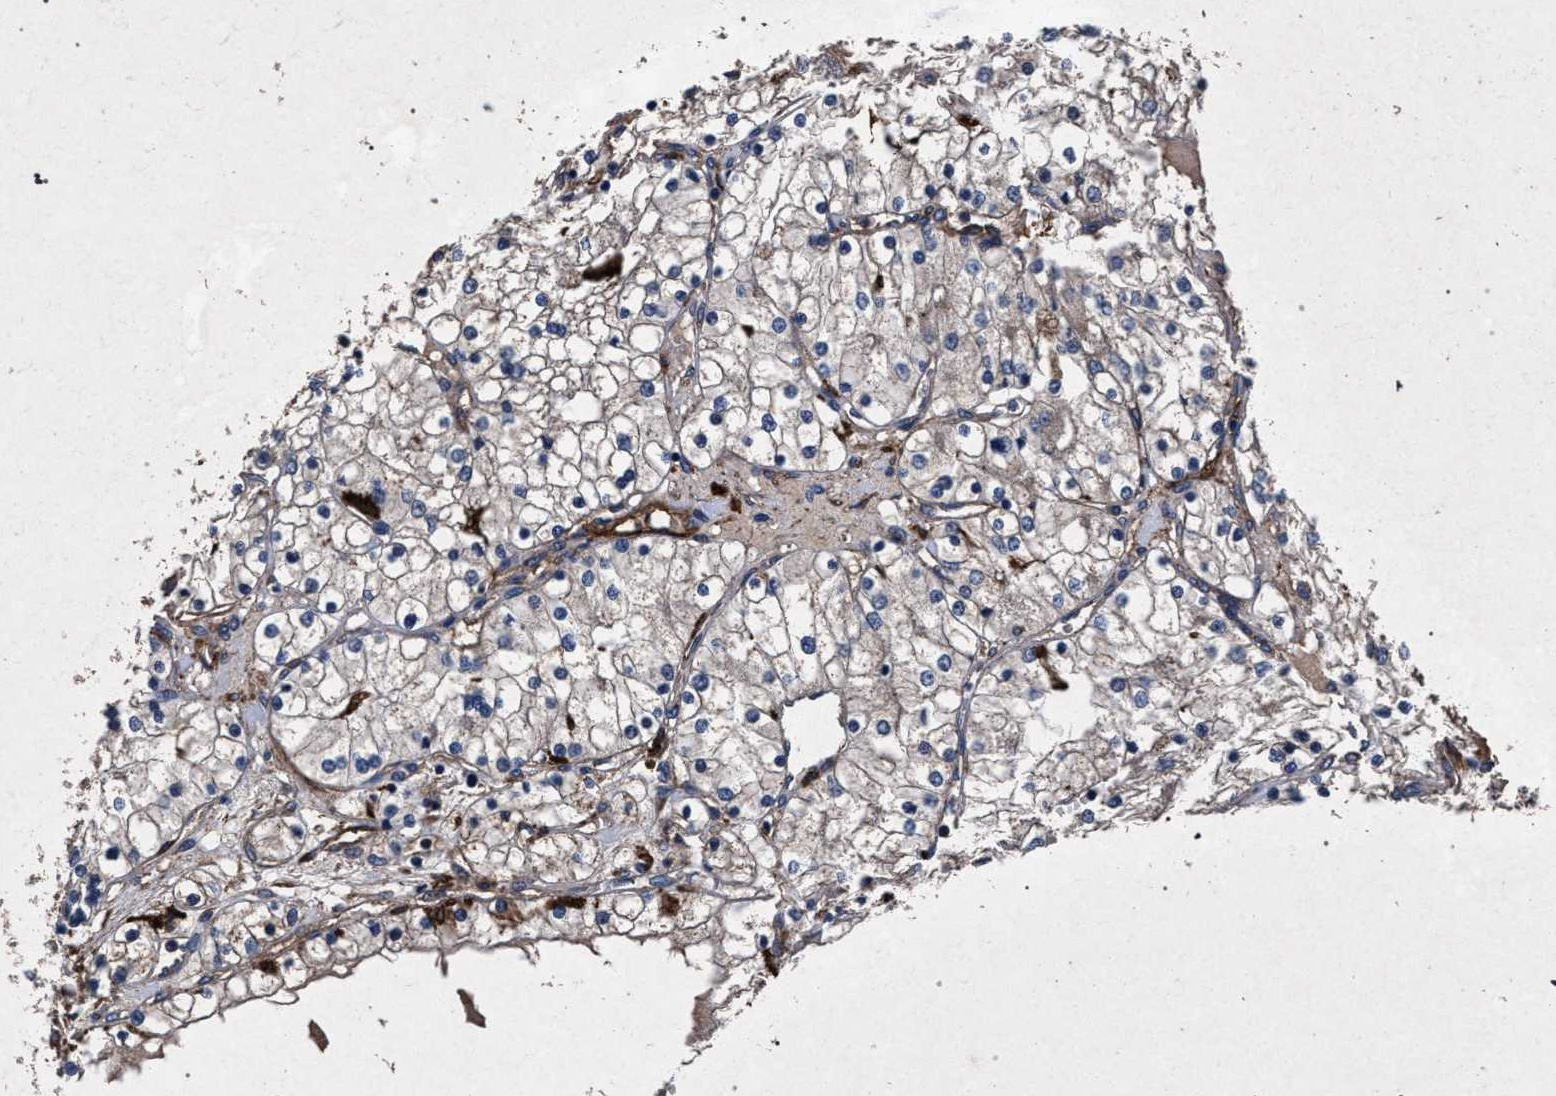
{"staining": {"intensity": "weak", "quantity": "25%-75%", "location": "cytoplasmic/membranous"}, "tissue": "renal cancer", "cell_type": "Tumor cells", "image_type": "cancer", "snomed": [{"axis": "morphology", "description": "Adenocarcinoma, NOS"}, {"axis": "topography", "description": "Kidney"}], "caption": "Renal cancer (adenocarcinoma) stained for a protein (brown) demonstrates weak cytoplasmic/membranous positive positivity in approximately 25%-75% of tumor cells.", "gene": "MARCKS", "patient": {"sex": "male", "age": 68}}